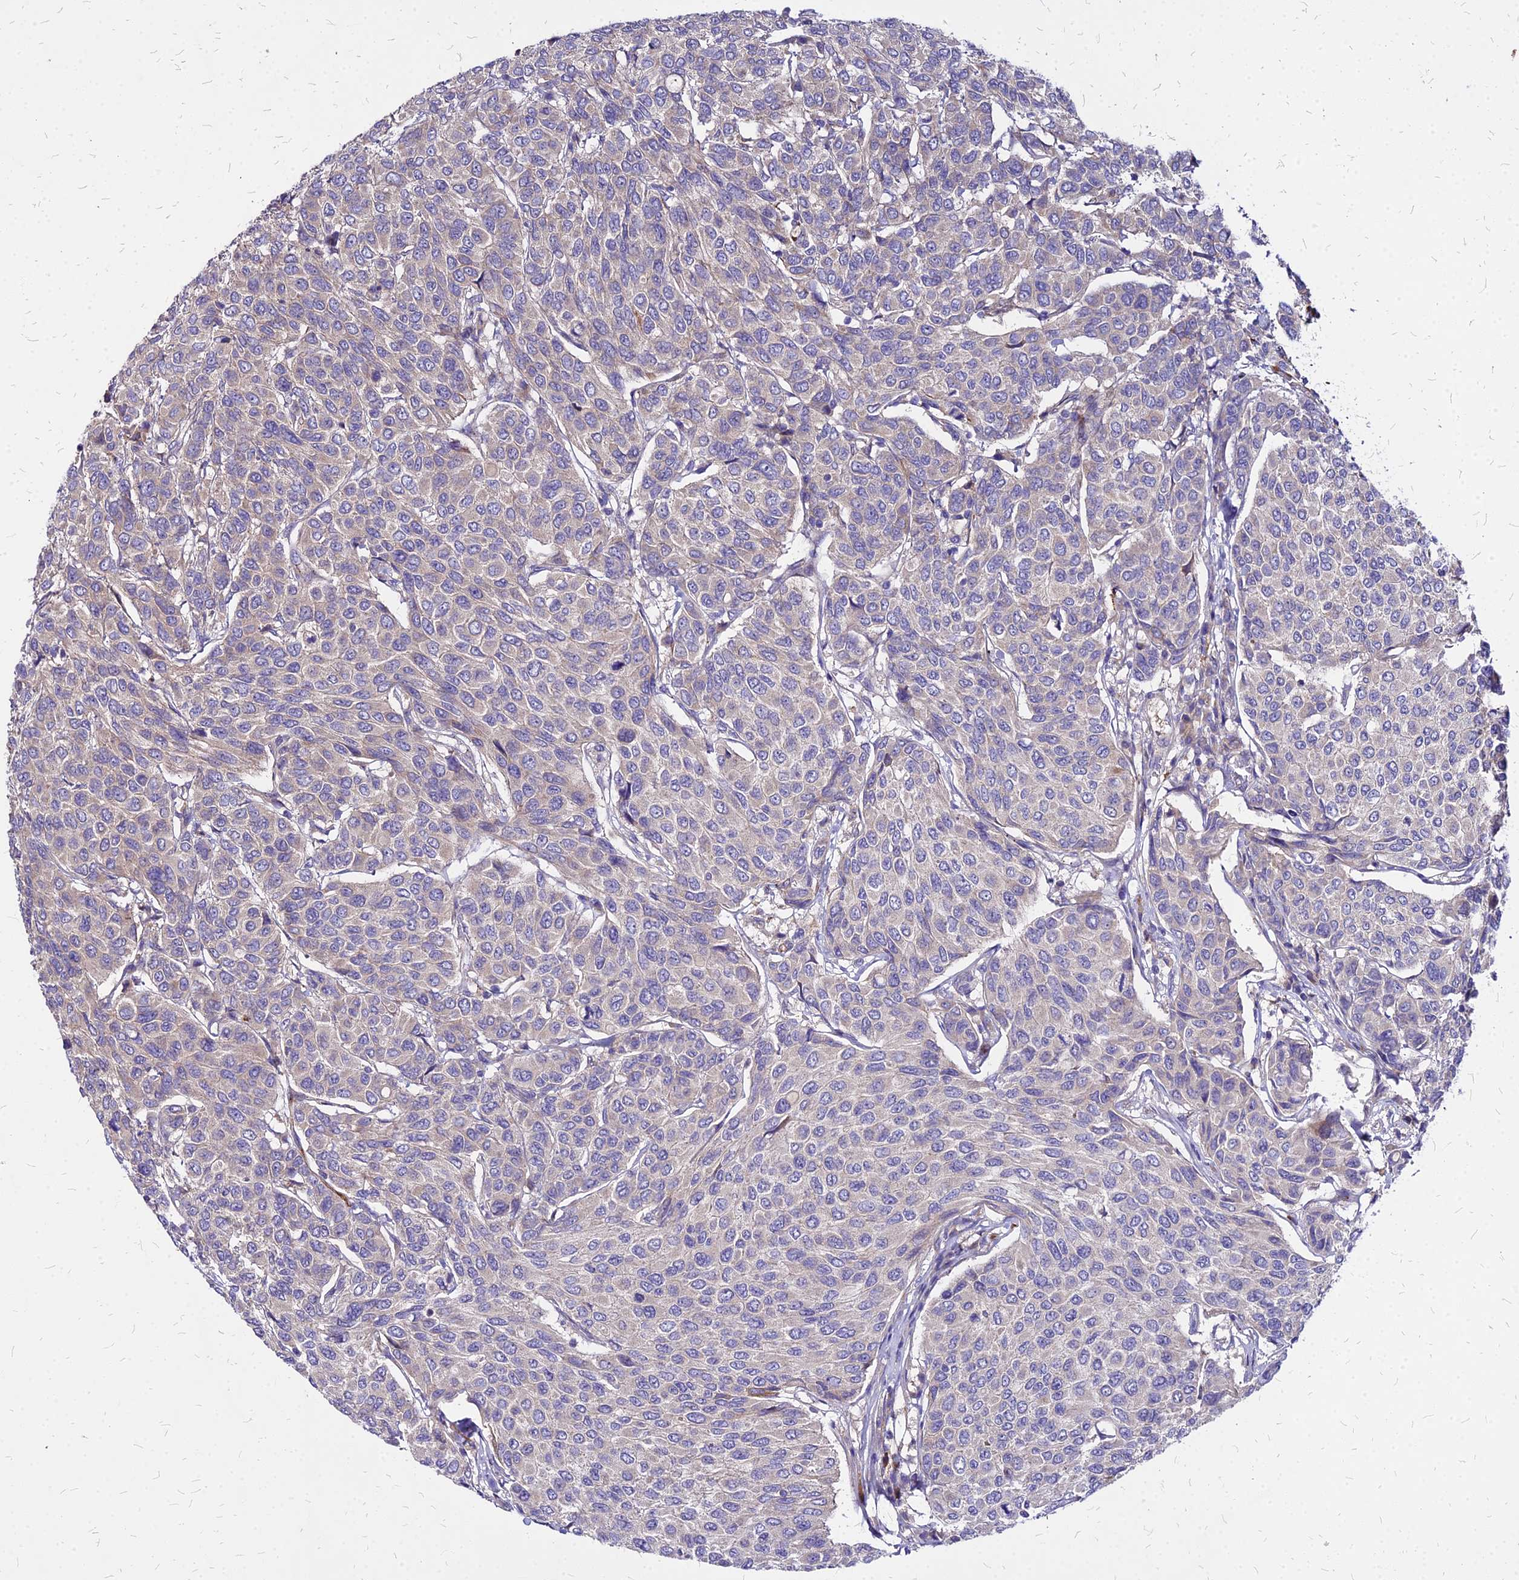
{"staining": {"intensity": "negative", "quantity": "none", "location": "none"}, "tissue": "breast cancer", "cell_type": "Tumor cells", "image_type": "cancer", "snomed": [{"axis": "morphology", "description": "Duct carcinoma"}, {"axis": "topography", "description": "Breast"}], "caption": "Immunohistochemistry of breast cancer reveals no expression in tumor cells.", "gene": "COMMD10", "patient": {"sex": "female", "age": 55}}